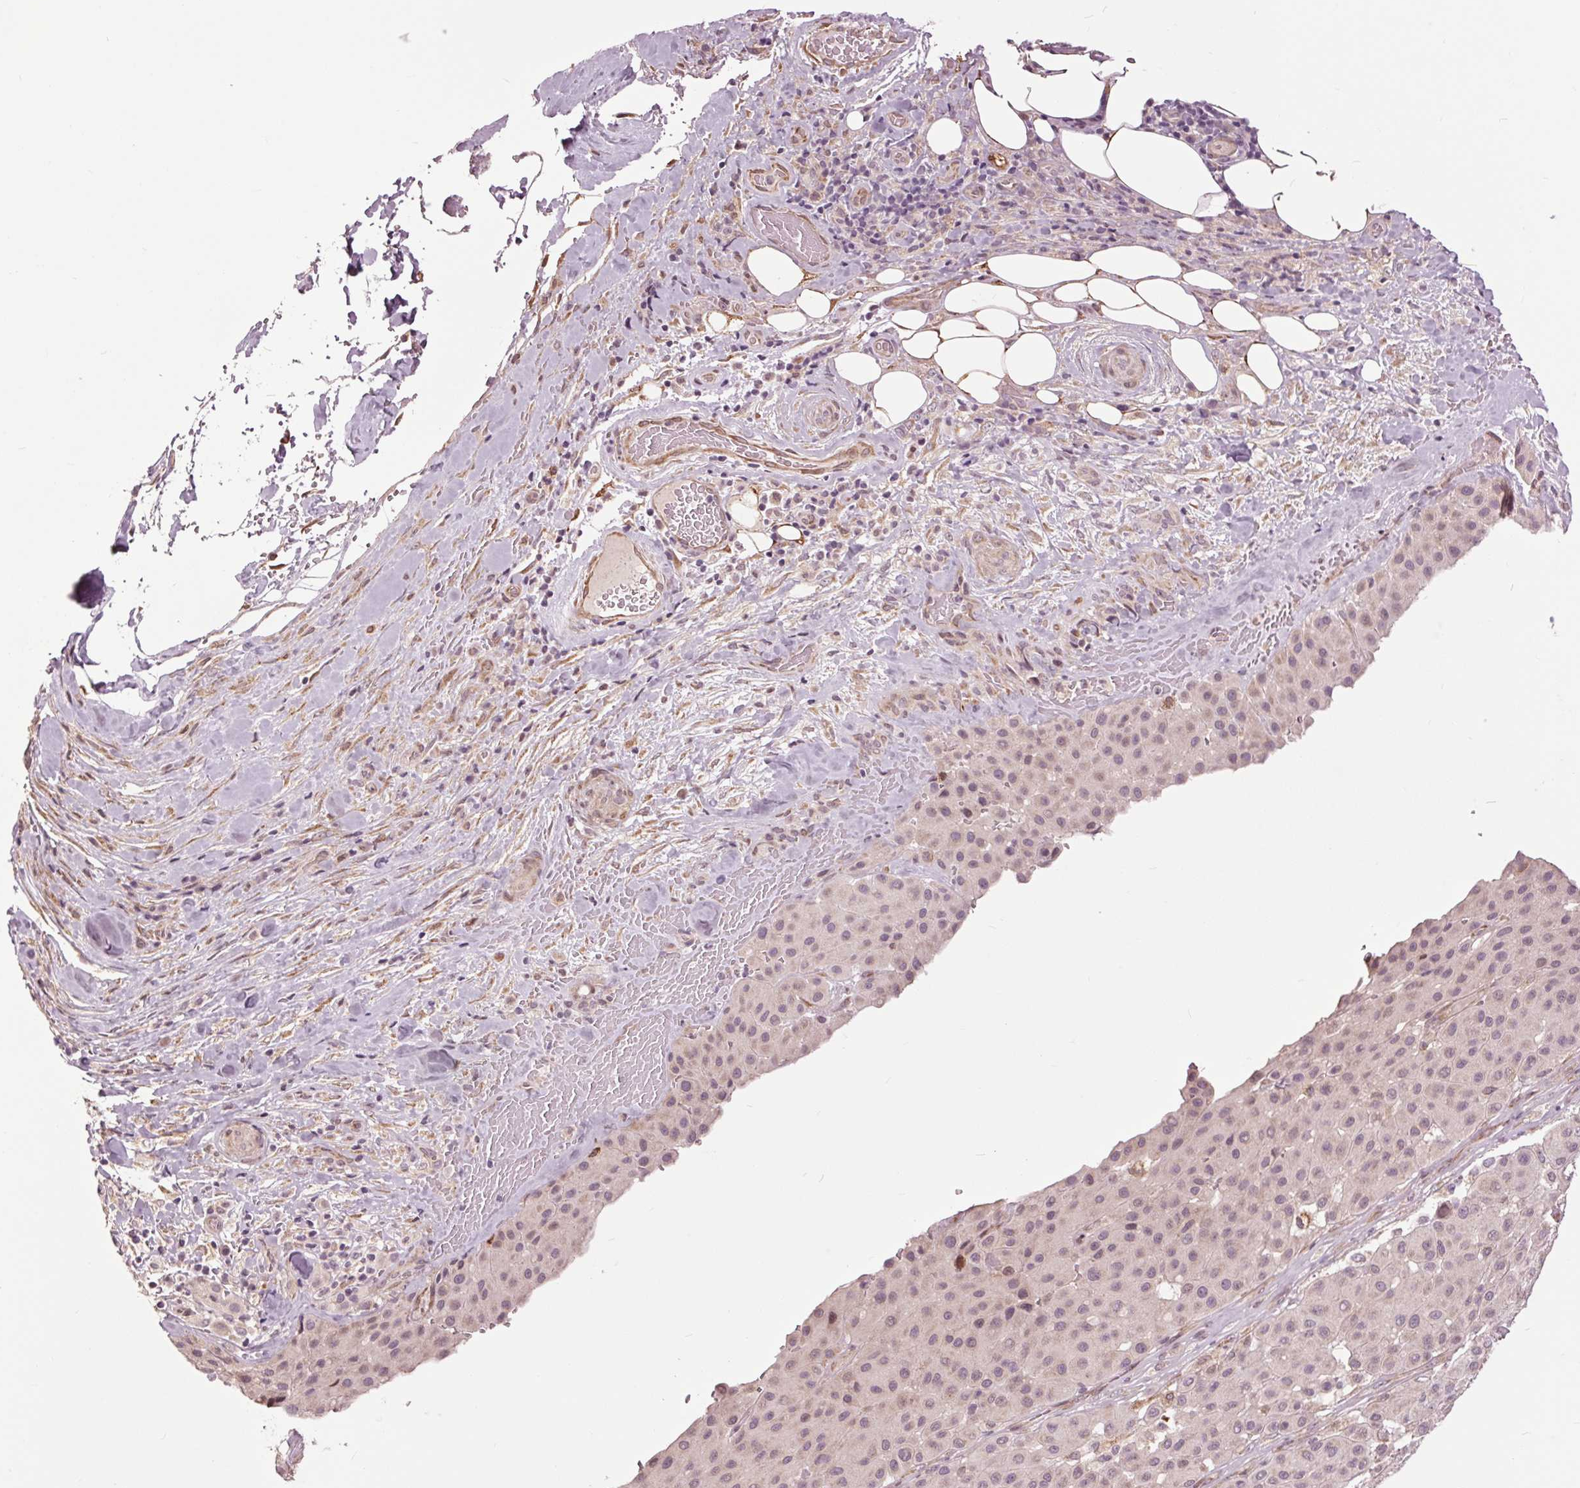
{"staining": {"intensity": "weak", "quantity": "<25%", "location": "nuclear"}, "tissue": "melanoma", "cell_type": "Tumor cells", "image_type": "cancer", "snomed": [{"axis": "morphology", "description": "Malignant melanoma, Metastatic site"}, {"axis": "topography", "description": "Smooth muscle"}], "caption": "Melanoma was stained to show a protein in brown. There is no significant staining in tumor cells.", "gene": "HAUS5", "patient": {"sex": "male", "age": 41}}